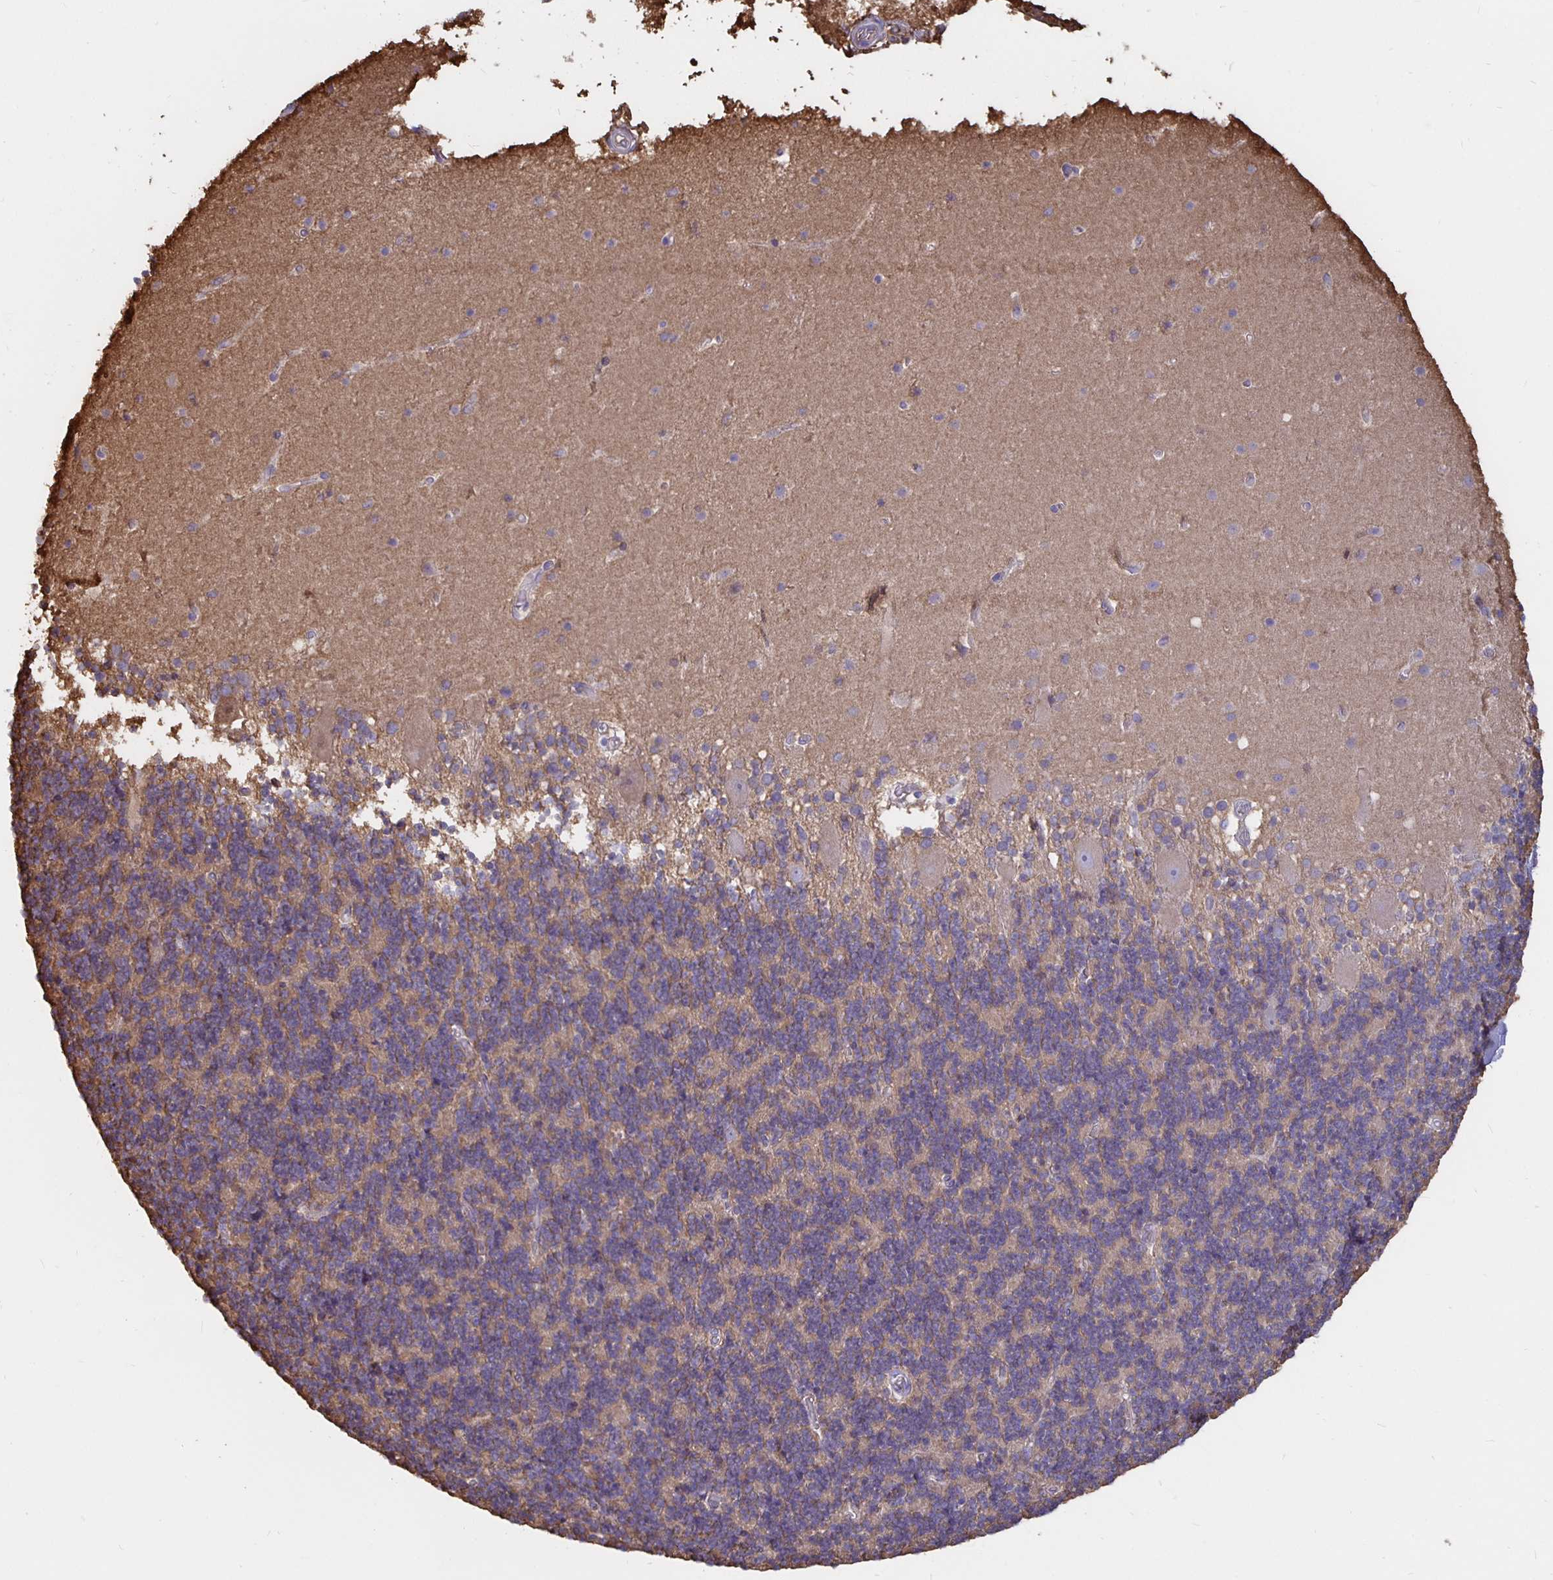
{"staining": {"intensity": "negative", "quantity": "none", "location": "none"}, "tissue": "cerebellum", "cell_type": "Cells in granular layer", "image_type": "normal", "snomed": [{"axis": "morphology", "description": "Normal tissue, NOS"}, {"axis": "topography", "description": "Cerebellum"}], "caption": "A high-resolution histopathology image shows immunohistochemistry staining of normal cerebellum, which exhibits no significant positivity in cells in granular layer.", "gene": "ARHGEF39", "patient": {"sex": "male", "age": 70}}